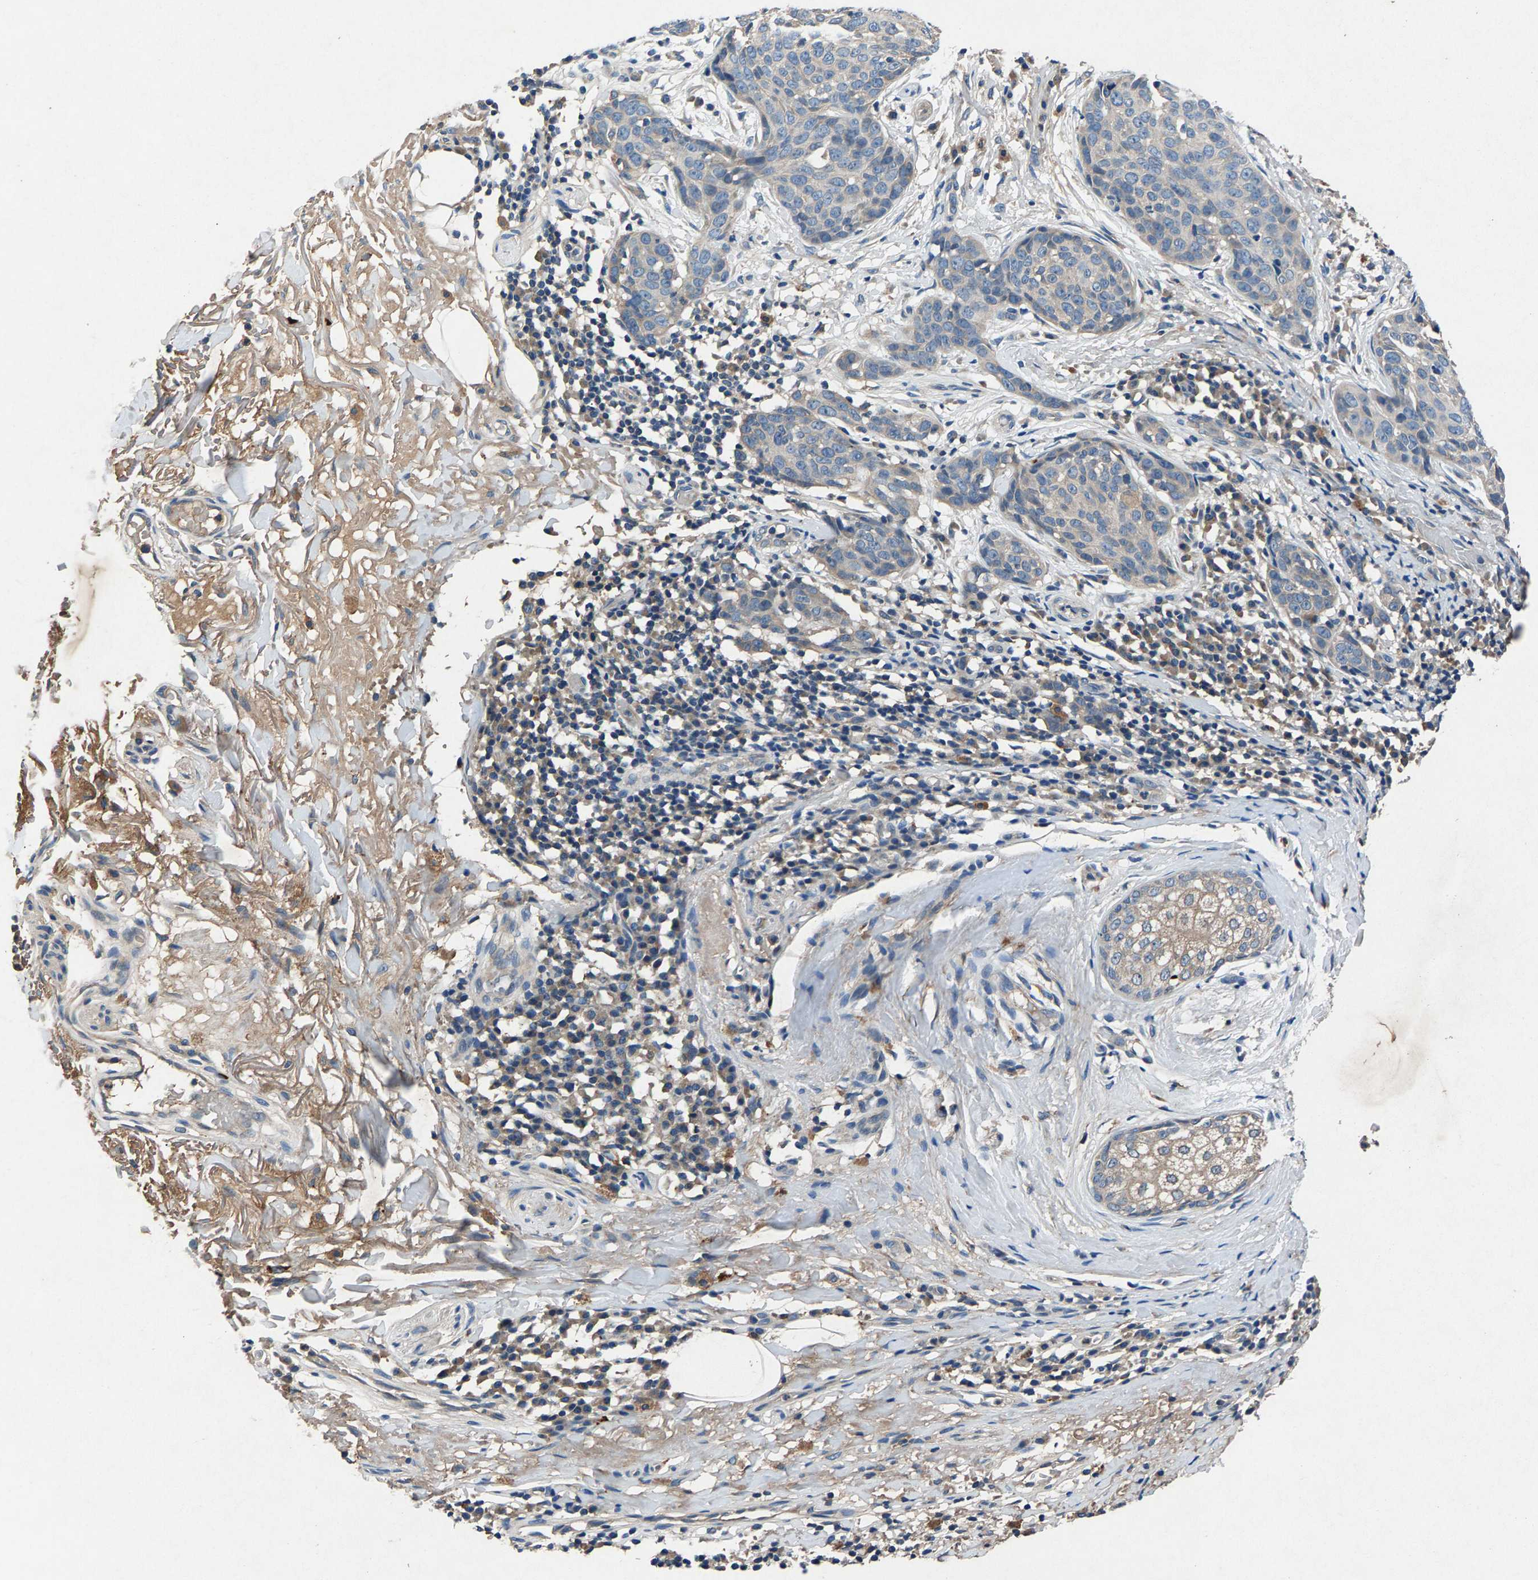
{"staining": {"intensity": "negative", "quantity": "none", "location": "none"}, "tissue": "skin cancer", "cell_type": "Tumor cells", "image_type": "cancer", "snomed": [{"axis": "morphology", "description": "Squamous cell carcinoma in situ, NOS"}, {"axis": "morphology", "description": "Squamous cell carcinoma, NOS"}, {"axis": "topography", "description": "Skin"}], "caption": "The image reveals no significant expression in tumor cells of squamous cell carcinoma (skin).", "gene": "PRXL2C", "patient": {"sex": "male", "age": 93}}